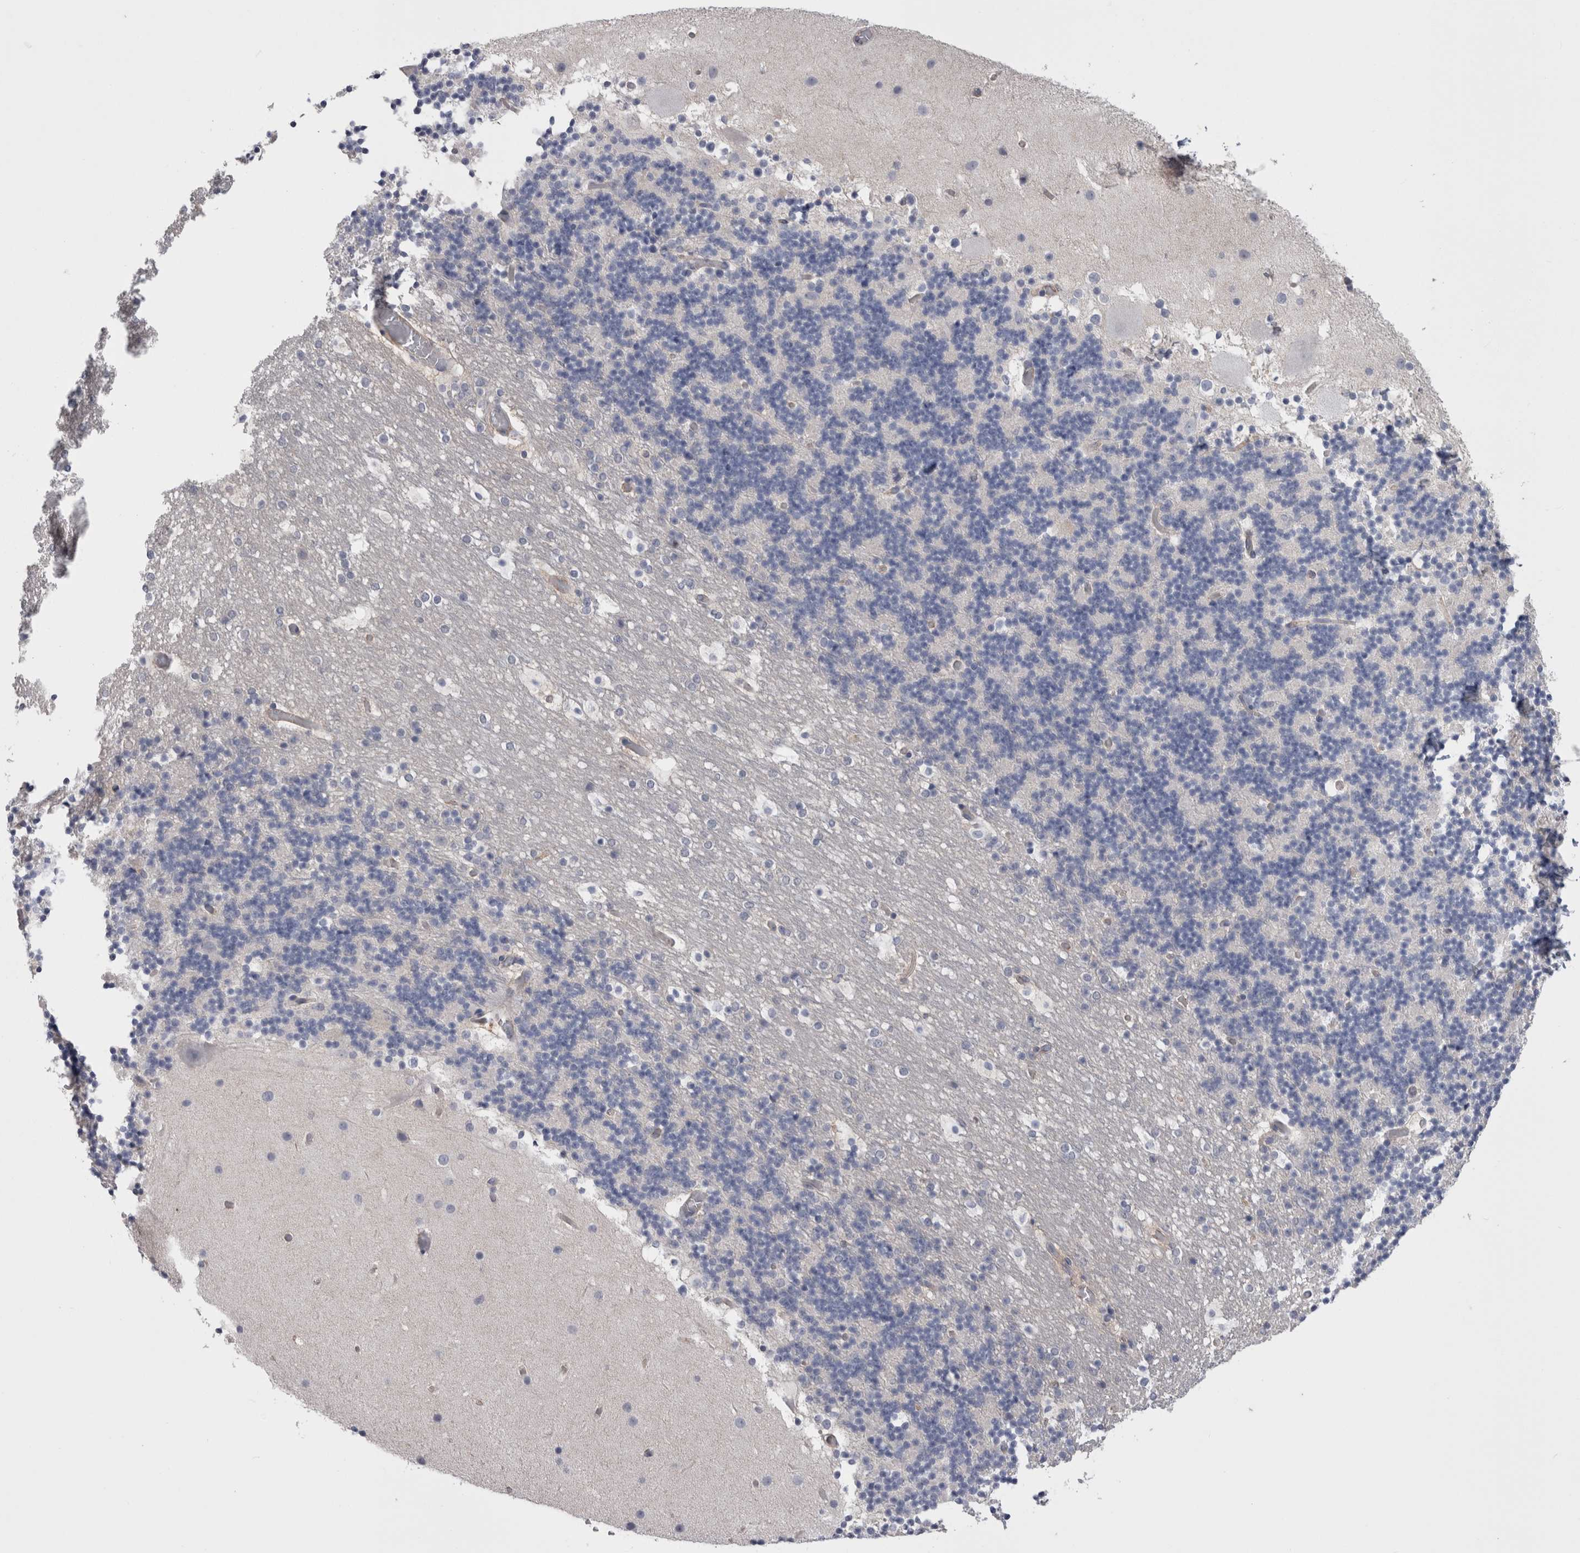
{"staining": {"intensity": "negative", "quantity": "none", "location": "none"}, "tissue": "cerebellum", "cell_type": "Cells in granular layer", "image_type": "normal", "snomed": [{"axis": "morphology", "description": "Normal tissue, NOS"}, {"axis": "topography", "description": "Cerebellum"}], "caption": "Cerebellum was stained to show a protein in brown. There is no significant staining in cells in granular layer. (Immunohistochemistry (ihc), brightfield microscopy, high magnification).", "gene": "NECTIN2", "patient": {"sex": "male", "age": 57}}